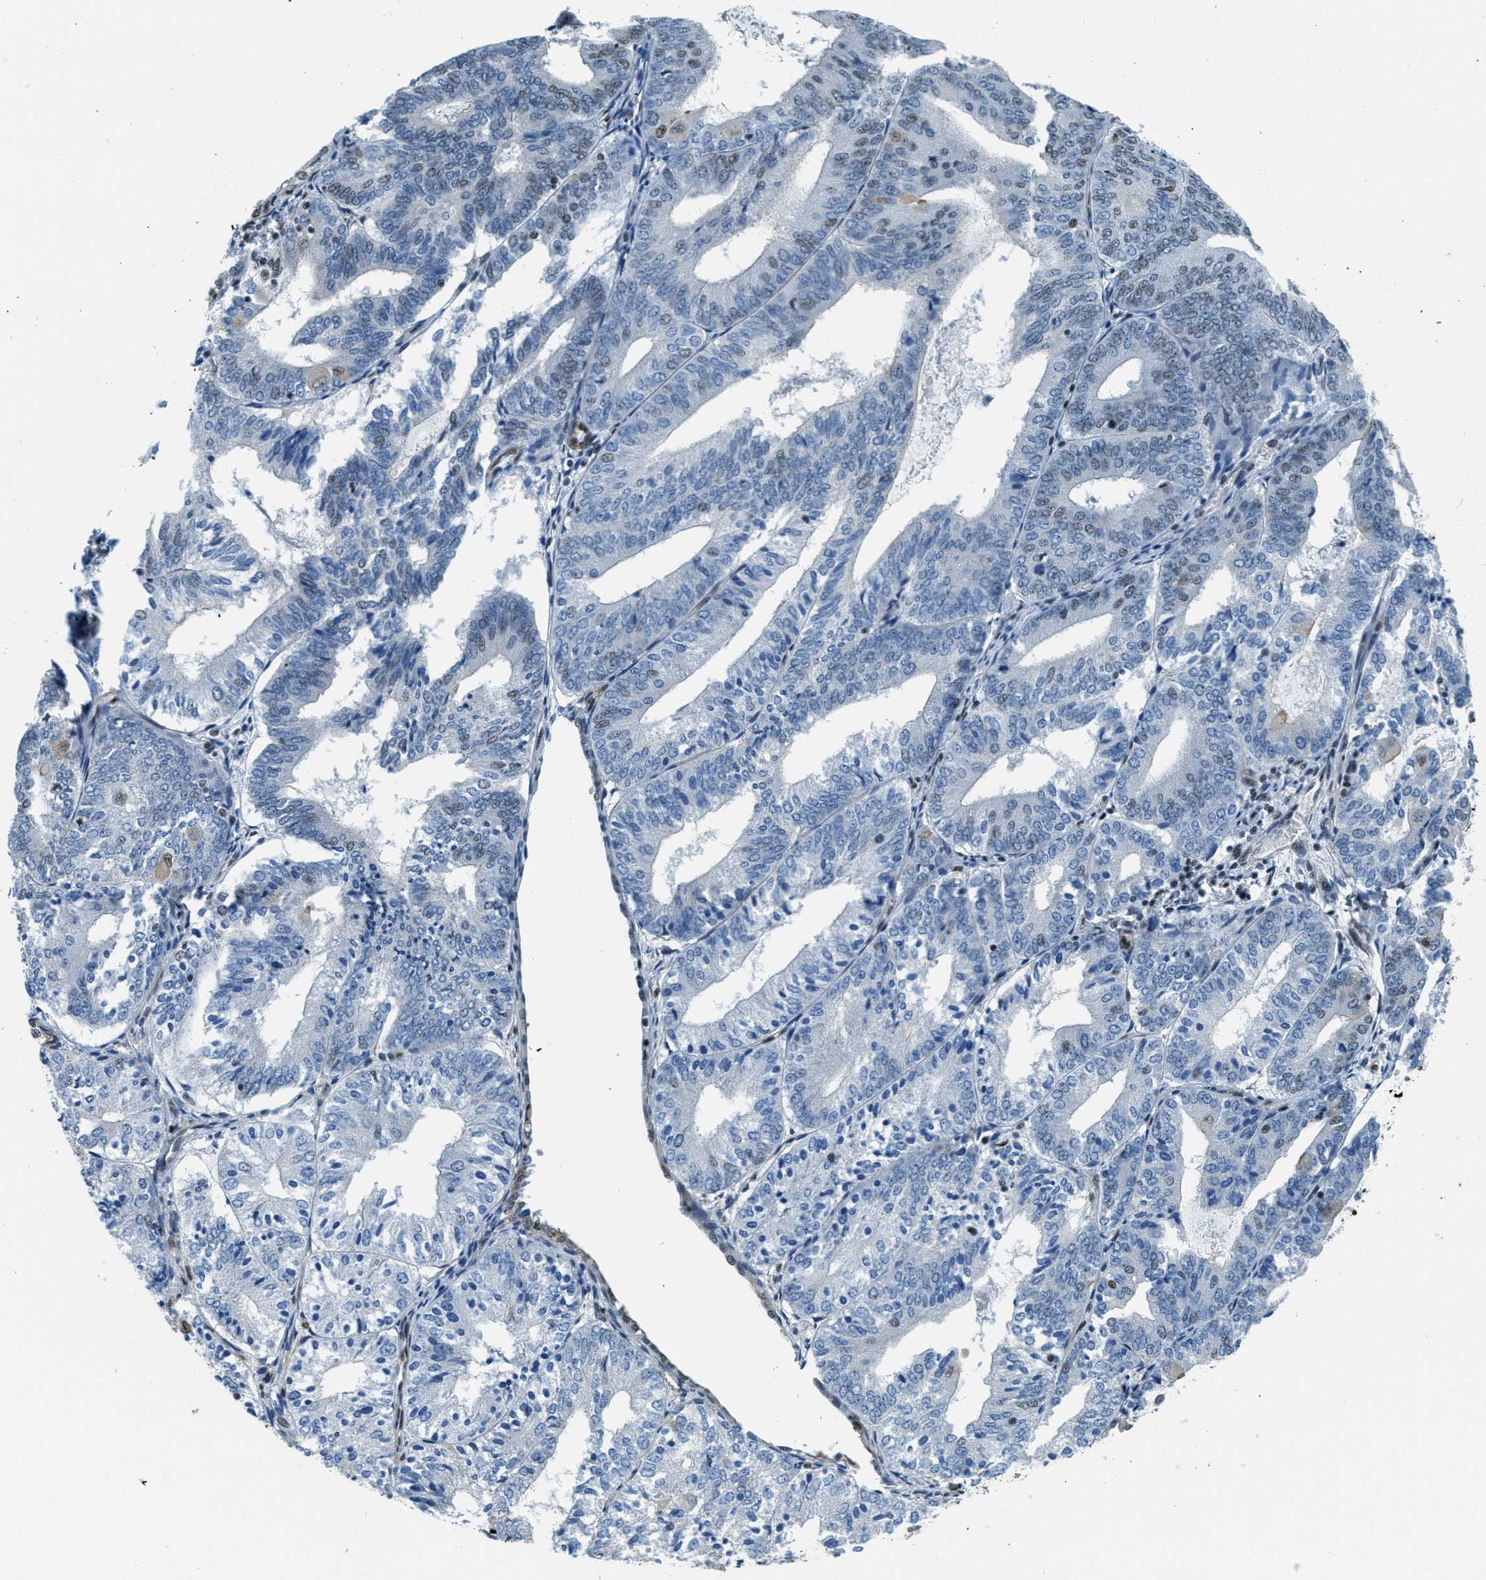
{"staining": {"intensity": "moderate", "quantity": "<25%", "location": "nuclear"}, "tissue": "endometrial cancer", "cell_type": "Tumor cells", "image_type": "cancer", "snomed": [{"axis": "morphology", "description": "Adenocarcinoma, NOS"}, {"axis": "topography", "description": "Endometrium"}], "caption": "Immunohistochemistry (IHC) micrograph of human adenocarcinoma (endometrial) stained for a protein (brown), which exhibits low levels of moderate nuclear expression in about <25% of tumor cells.", "gene": "CFAP36", "patient": {"sex": "female", "age": 81}}